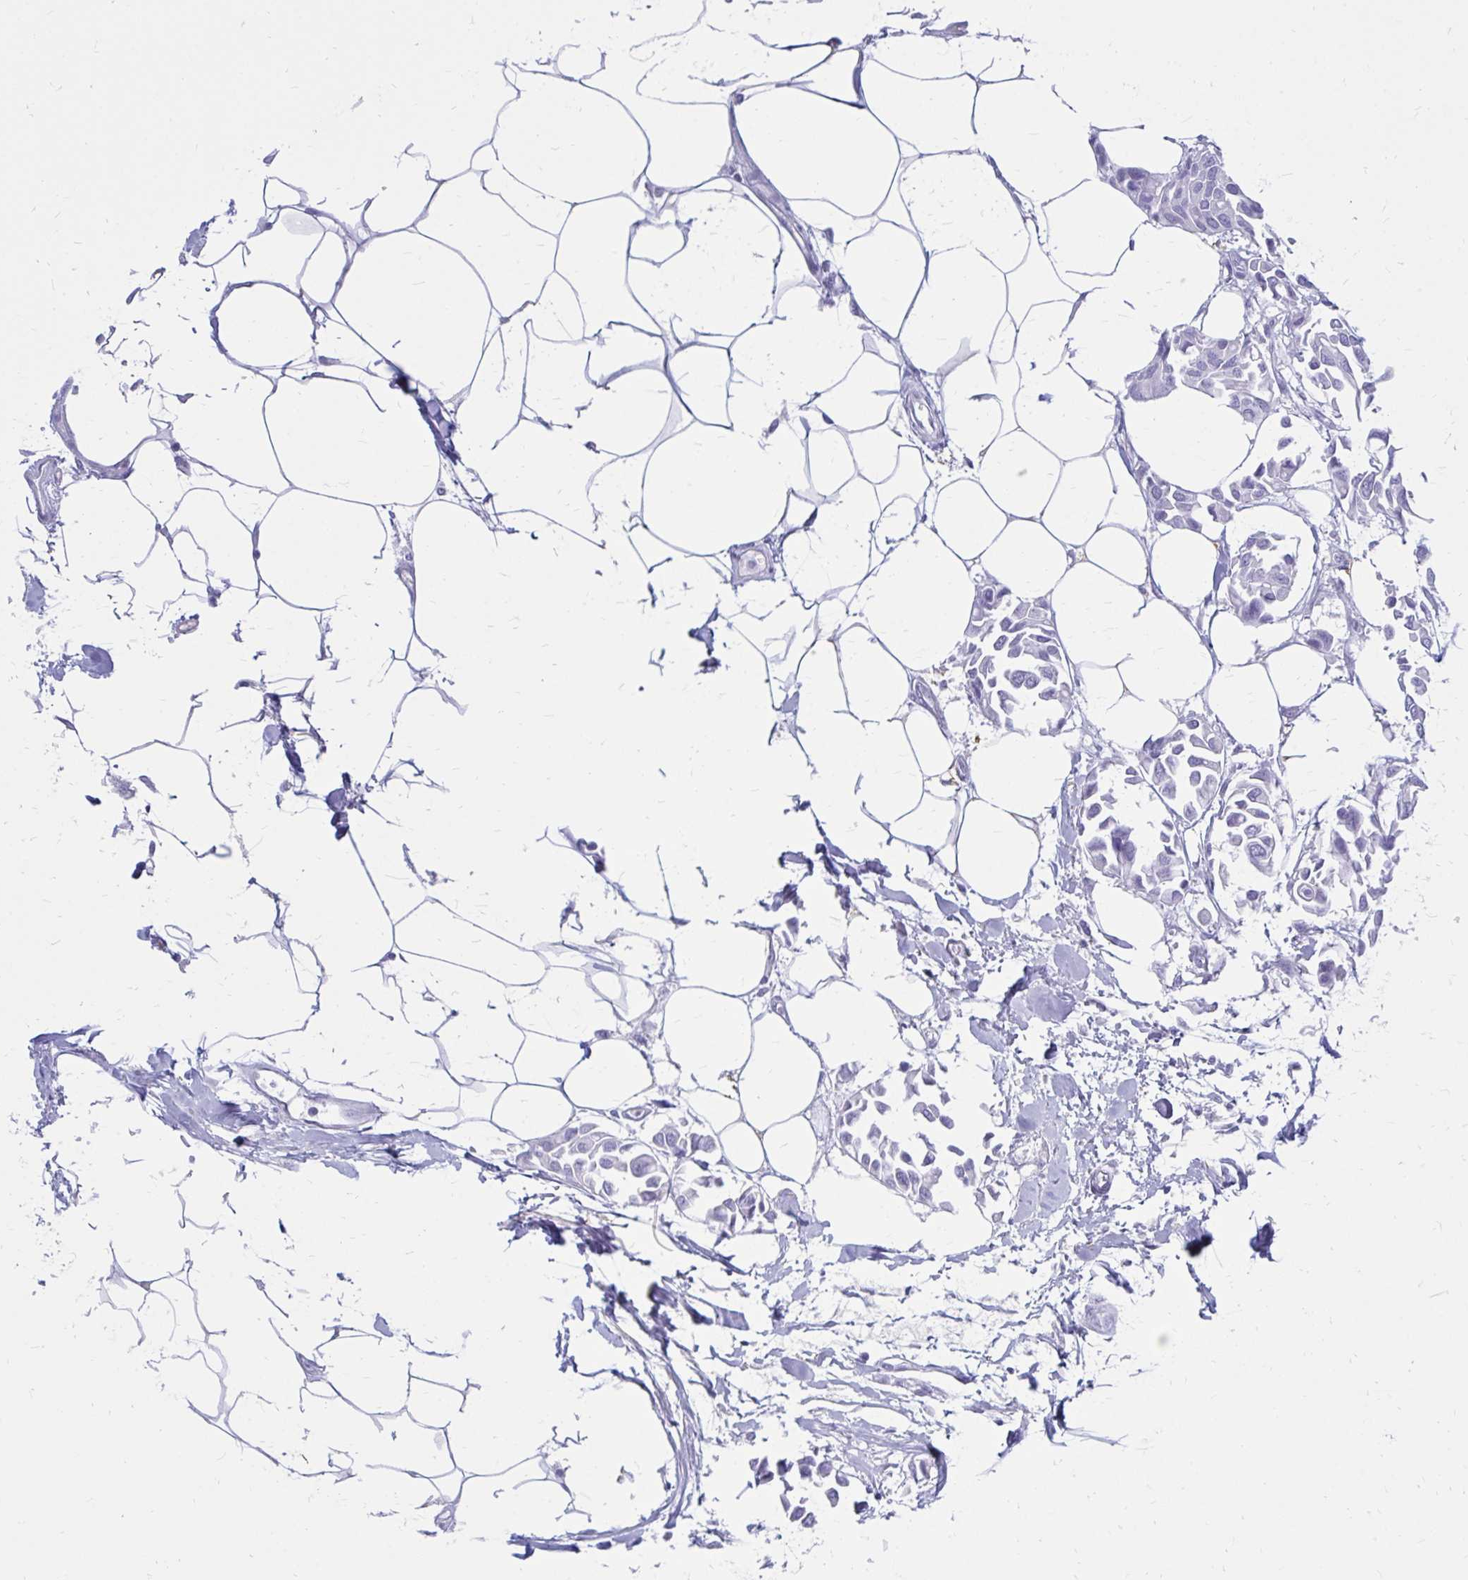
{"staining": {"intensity": "negative", "quantity": "none", "location": "none"}, "tissue": "breast cancer", "cell_type": "Tumor cells", "image_type": "cancer", "snomed": [{"axis": "morphology", "description": "Duct carcinoma"}, {"axis": "topography", "description": "Breast"}], "caption": "Breast intraductal carcinoma stained for a protein using immunohistochemistry (IHC) exhibits no positivity tumor cells.", "gene": "OR10R2", "patient": {"sex": "female", "age": 54}}